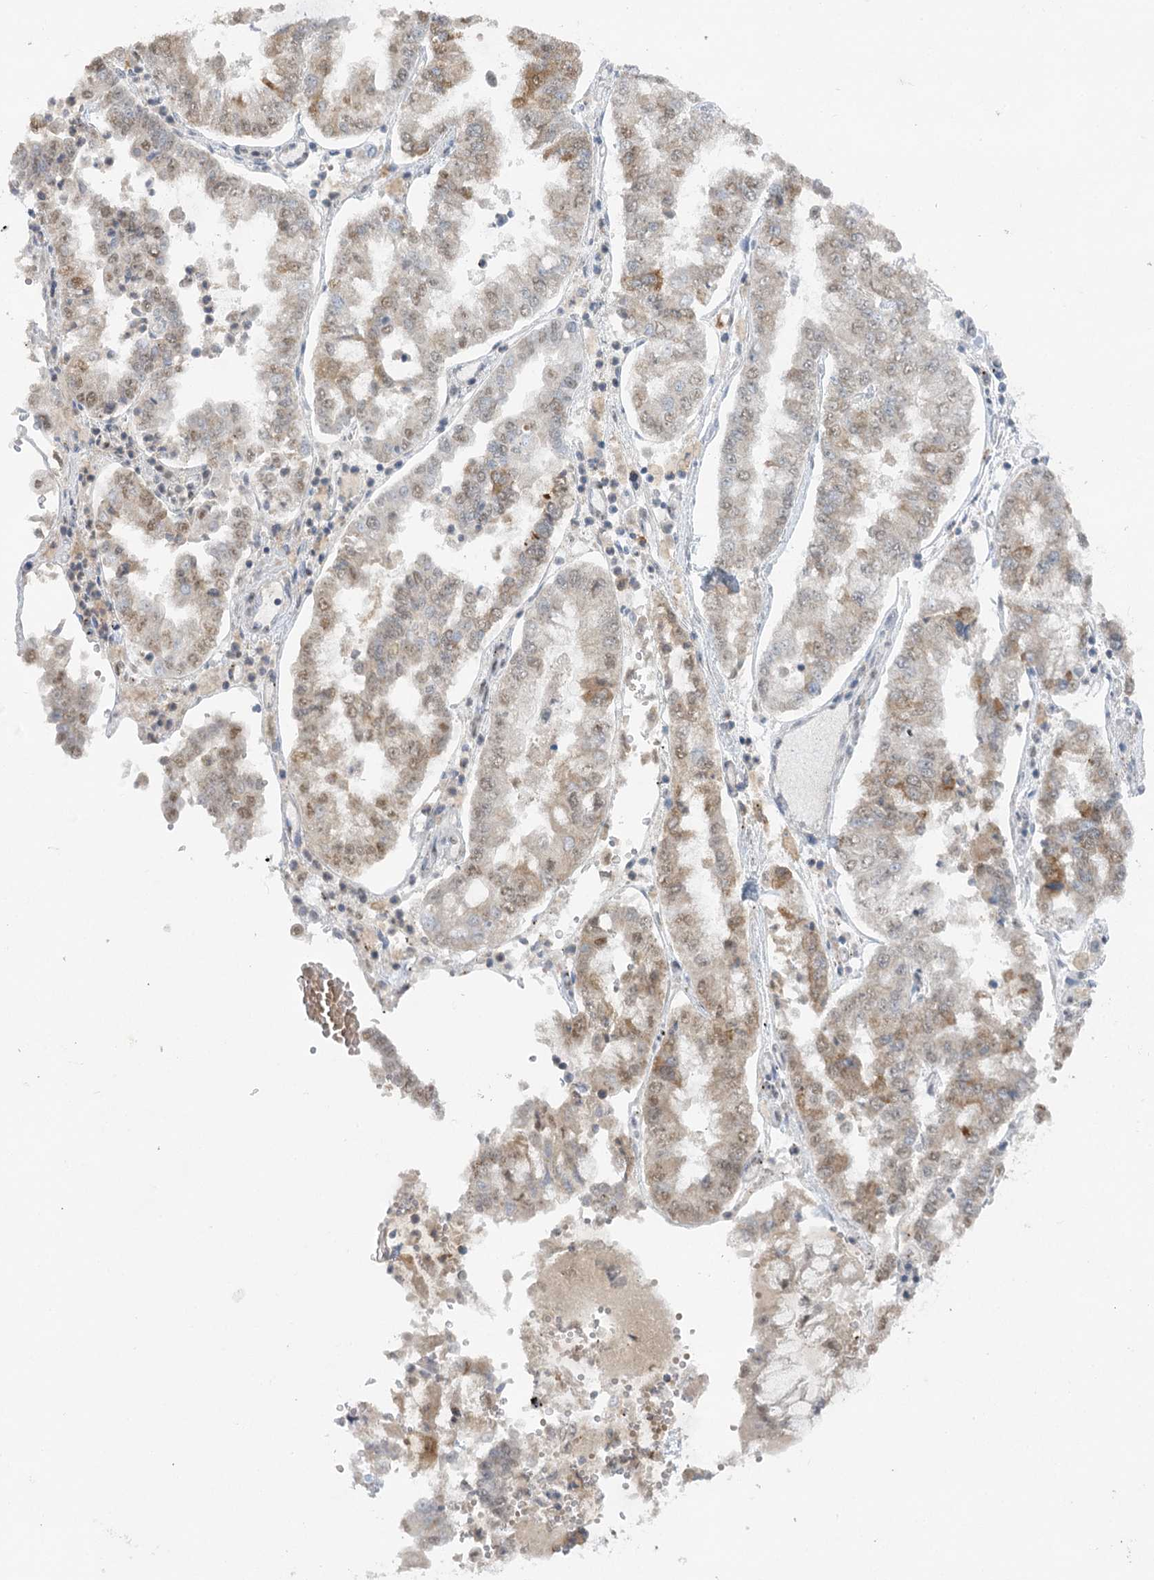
{"staining": {"intensity": "moderate", "quantity": "<25%", "location": "cytoplasmic/membranous"}, "tissue": "stomach cancer", "cell_type": "Tumor cells", "image_type": "cancer", "snomed": [{"axis": "morphology", "description": "Adenocarcinoma, NOS"}, {"axis": "topography", "description": "Stomach"}], "caption": "Immunohistochemical staining of human stomach cancer (adenocarcinoma) shows low levels of moderate cytoplasmic/membranous staining in approximately <25% of tumor cells. The staining was performed using DAB (3,3'-diaminobenzidine) to visualize the protein expression in brown, while the nuclei were stained in blue with hematoxylin (Magnification: 20x).", "gene": "TRAF3IP1", "patient": {"sex": "male", "age": 76}}